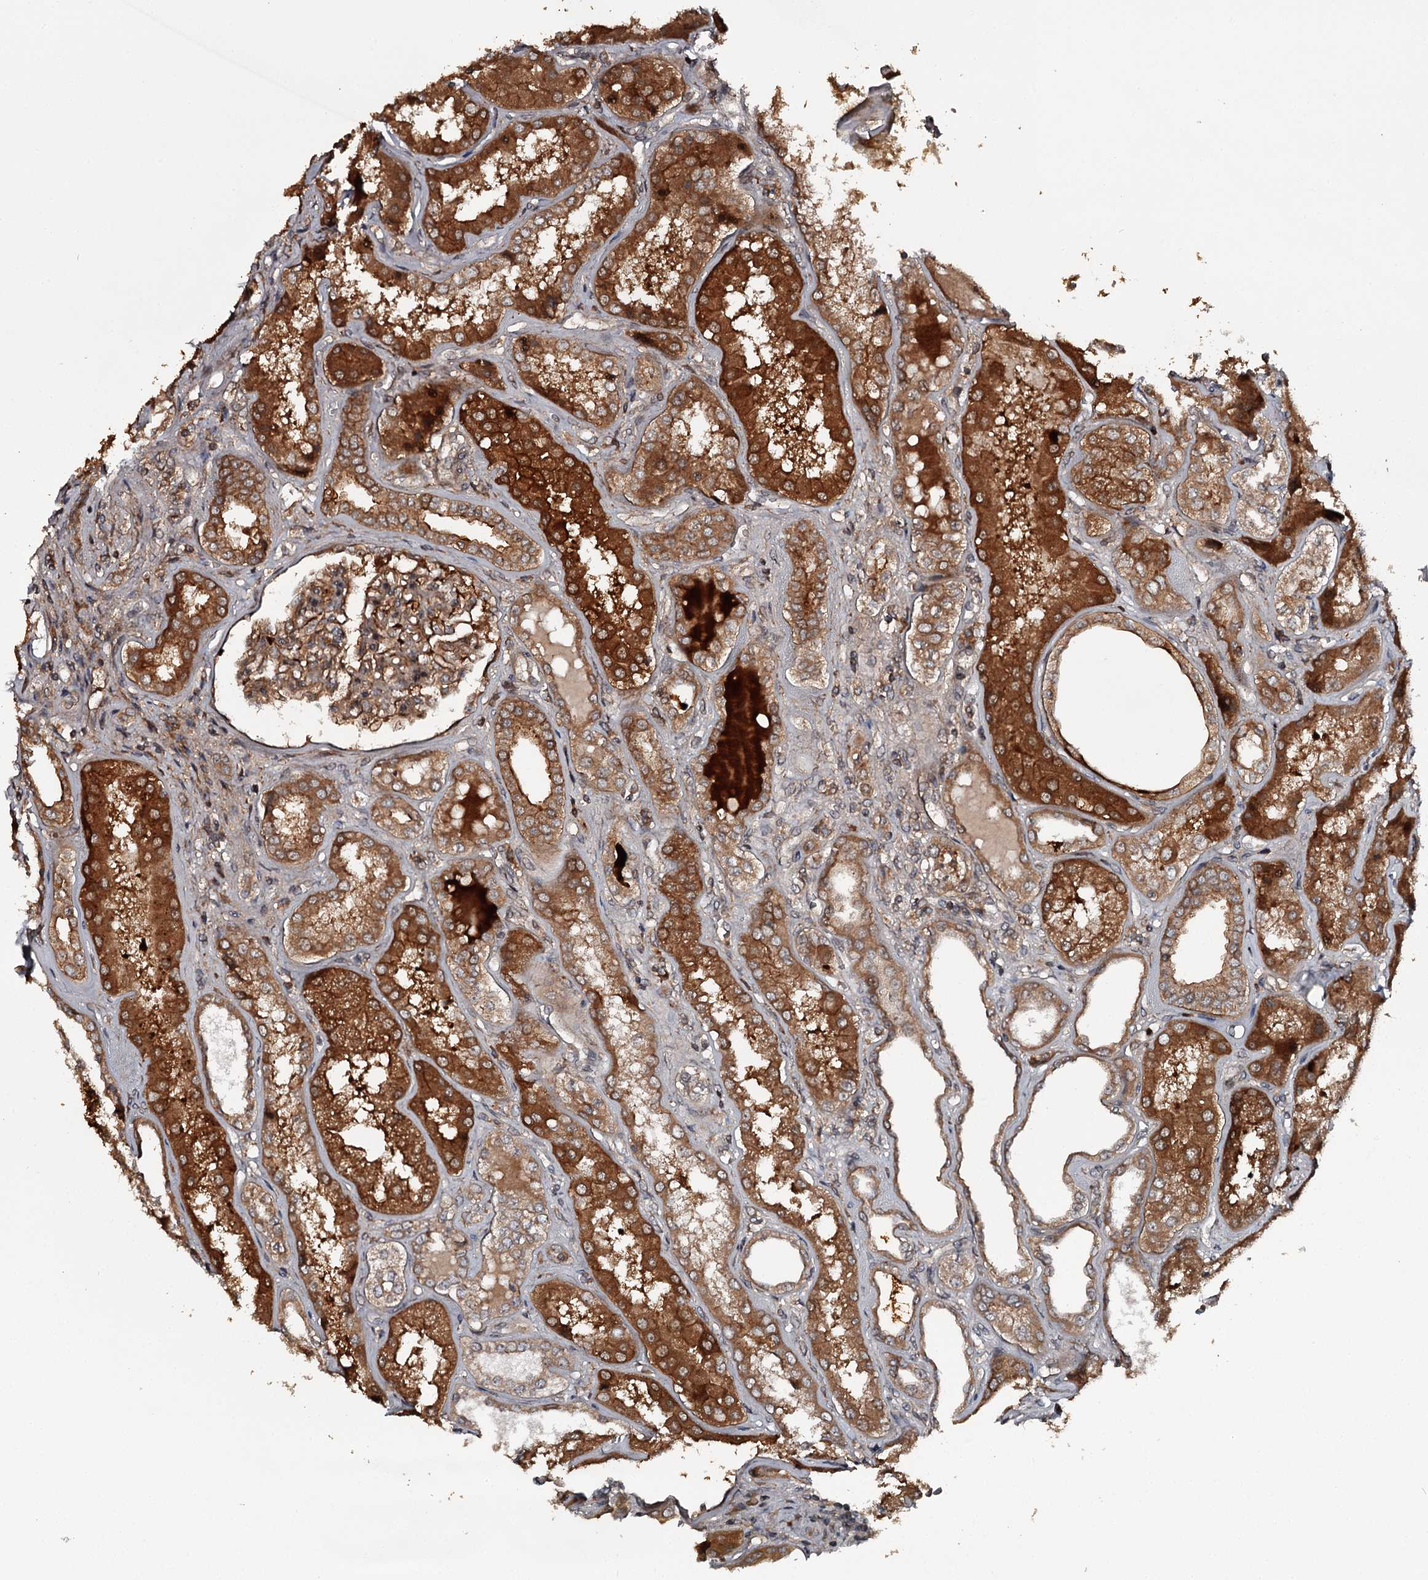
{"staining": {"intensity": "moderate", "quantity": ">75%", "location": "cytoplasmic/membranous"}, "tissue": "kidney", "cell_type": "Cells in glomeruli", "image_type": "normal", "snomed": [{"axis": "morphology", "description": "Normal tissue, NOS"}, {"axis": "topography", "description": "Kidney"}], "caption": "Immunohistochemistry of benign human kidney exhibits medium levels of moderate cytoplasmic/membranous expression in about >75% of cells in glomeruli. The staining was performed using DAB (3,3'-diaminobenzidine) to visualize the protein expression in brown, while the nuclei were stained in blue with hematoxylin (Magnification: 20x).", "gene": "RAB21", "patient": {"sex": "female", "age": 56}}